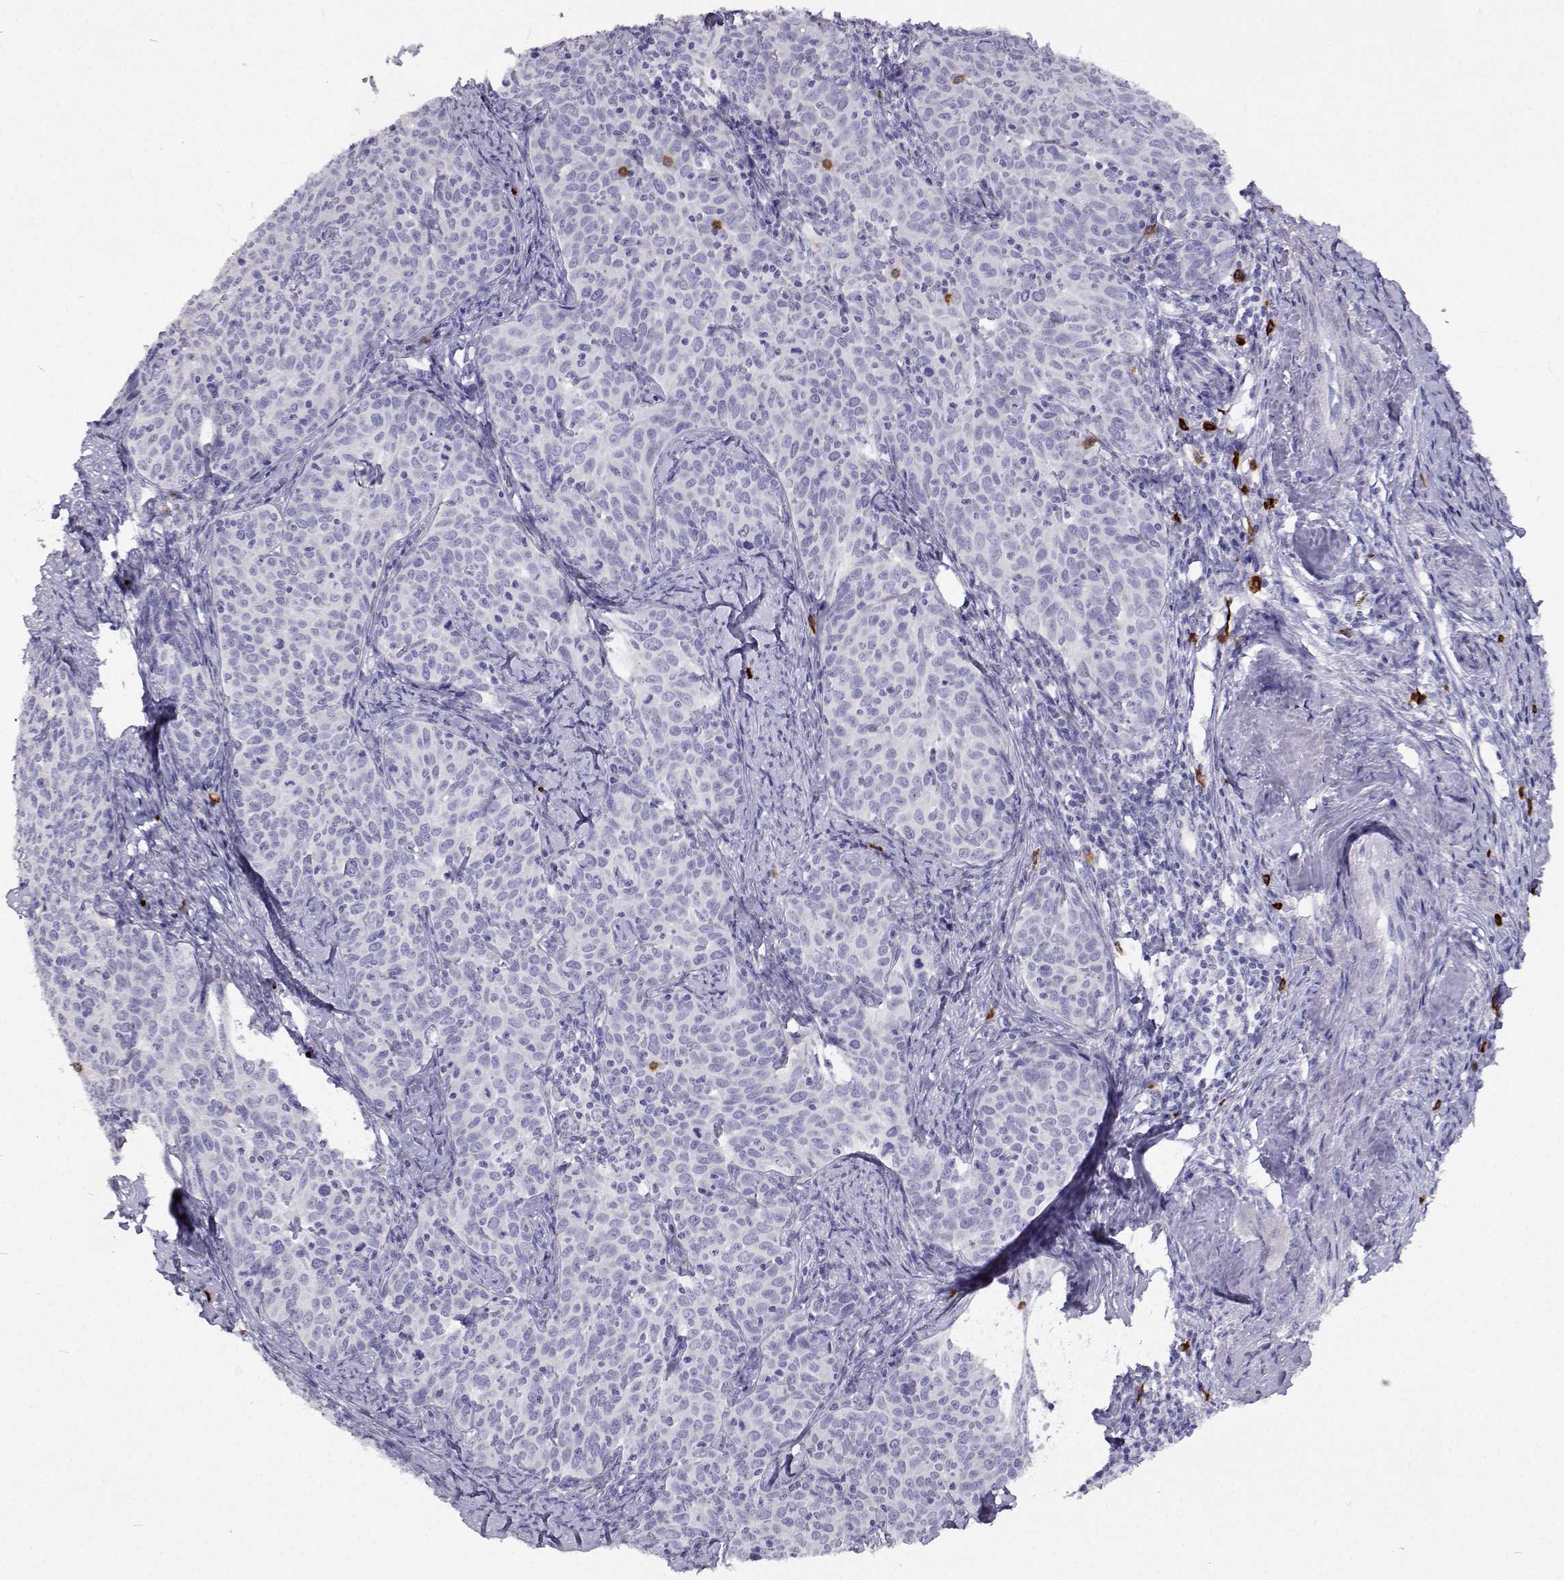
{"staining": {"intensity": "negative", "quantity": "none", "location": "none"}, "tissue": "cervical cancer", "cell_type": "Tumor cells", "image_type": "cancer", "snomed": [{"axis": "morphology", "description": "Squamous cell carcinoma, NOS"}, {"axis": "topography", "description": "Cervix"}], "caption": "DAB immunohistochemical staining of human cervical cancer displays no significant expression in tumor cells. (Brightfield microscopy of DAB immunohistochemistry (IHC) at high magnification).", "gene": "CFAP44", "patient": {"sex": "female", "age": 62}}